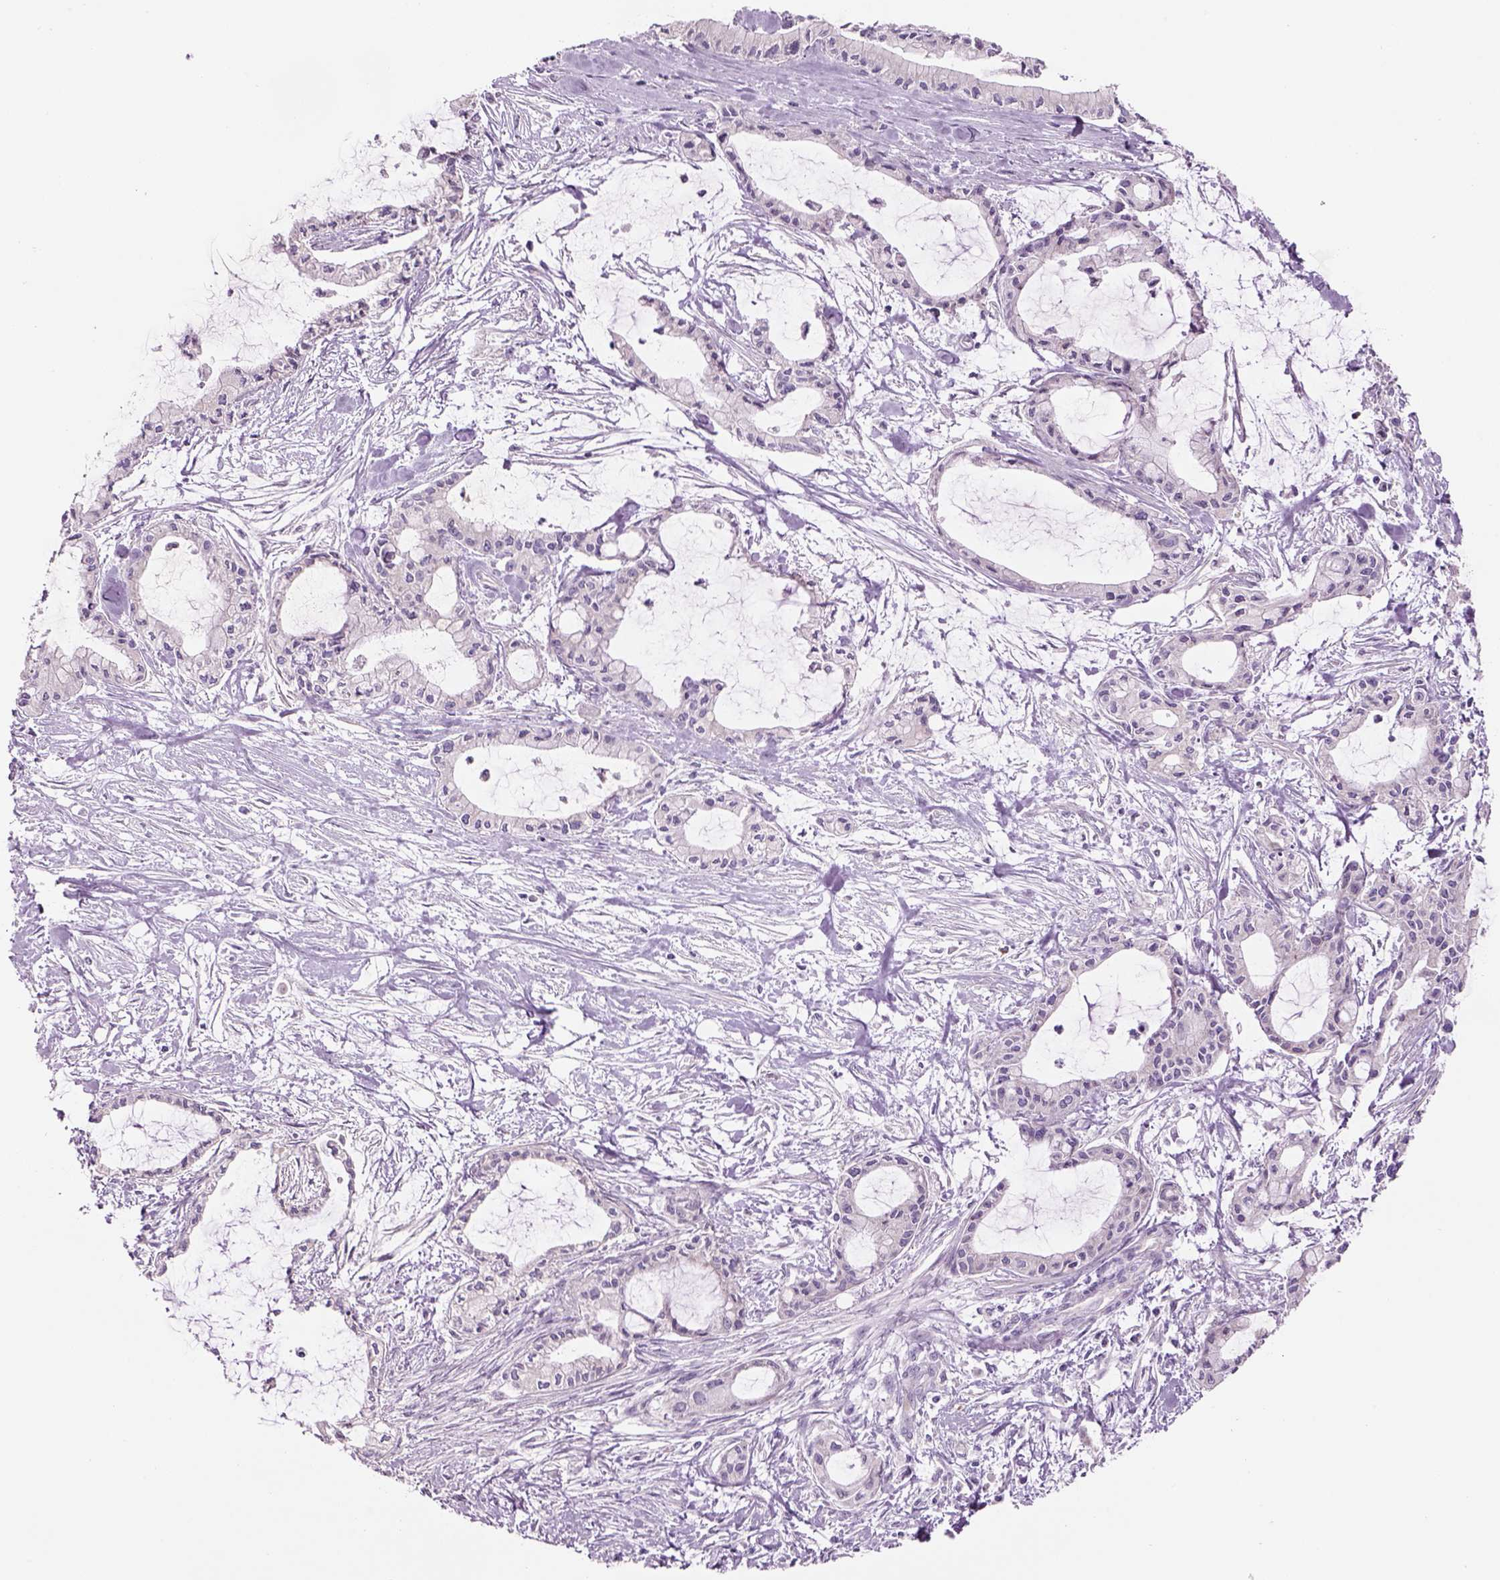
{"staining": {"intensity": "negative", "quantity": "none", "location": "none"}, "tissue": "pancreatic cancer", "cell_type": "Tumor cells", "image_type": "cancer", "snomed": [{"axis": "morphology", "description": "Adenocarcinoma, NOS"}, {"axis": "topography", "description": "Pancreas"}], "caption": "Photomicrograph shows no protein staining in tumor cells of adenocarcinoma (pancreatic) tissue.", "gene": "IFT52", "patient": {"sex": "male", "age": 48}}